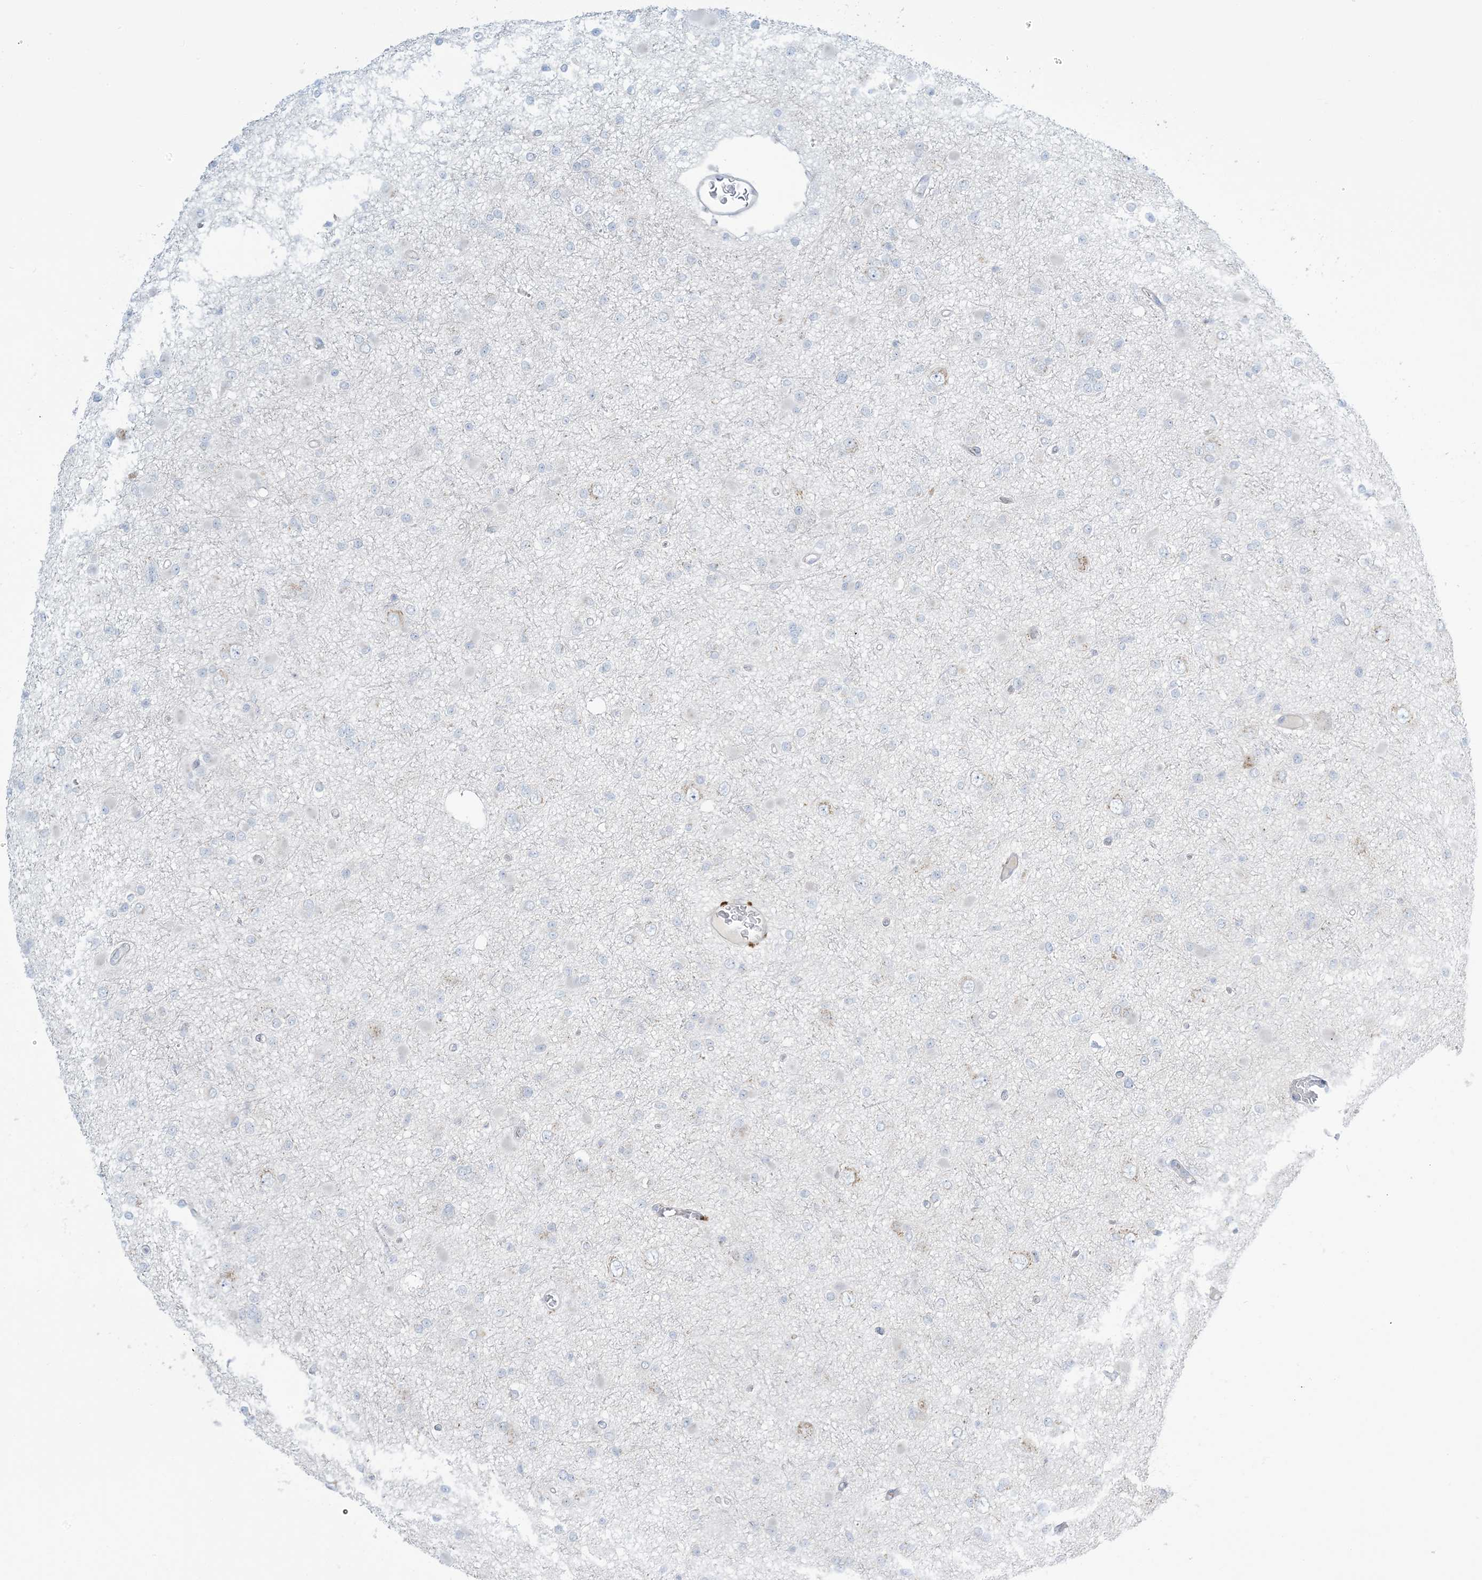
{"staining": {"intensity": "negative", "quantity": "none", "location": "none"}, "tissue": "glioma", "cell_type": "Tumor cells", "image_type": "cancer", "snomed": [{"axis": "morphology", "description": "Glioma, malignant, Low grade"}, {"axis": "topography", "description": "Brain"}], "caption": "Human malignant glioma (low-grade) stained for a protein using immunohistochemistry displays no staining in tumor cells.", "gene": "AFTPH", "patient": {"sex": "female", "age": 22}}